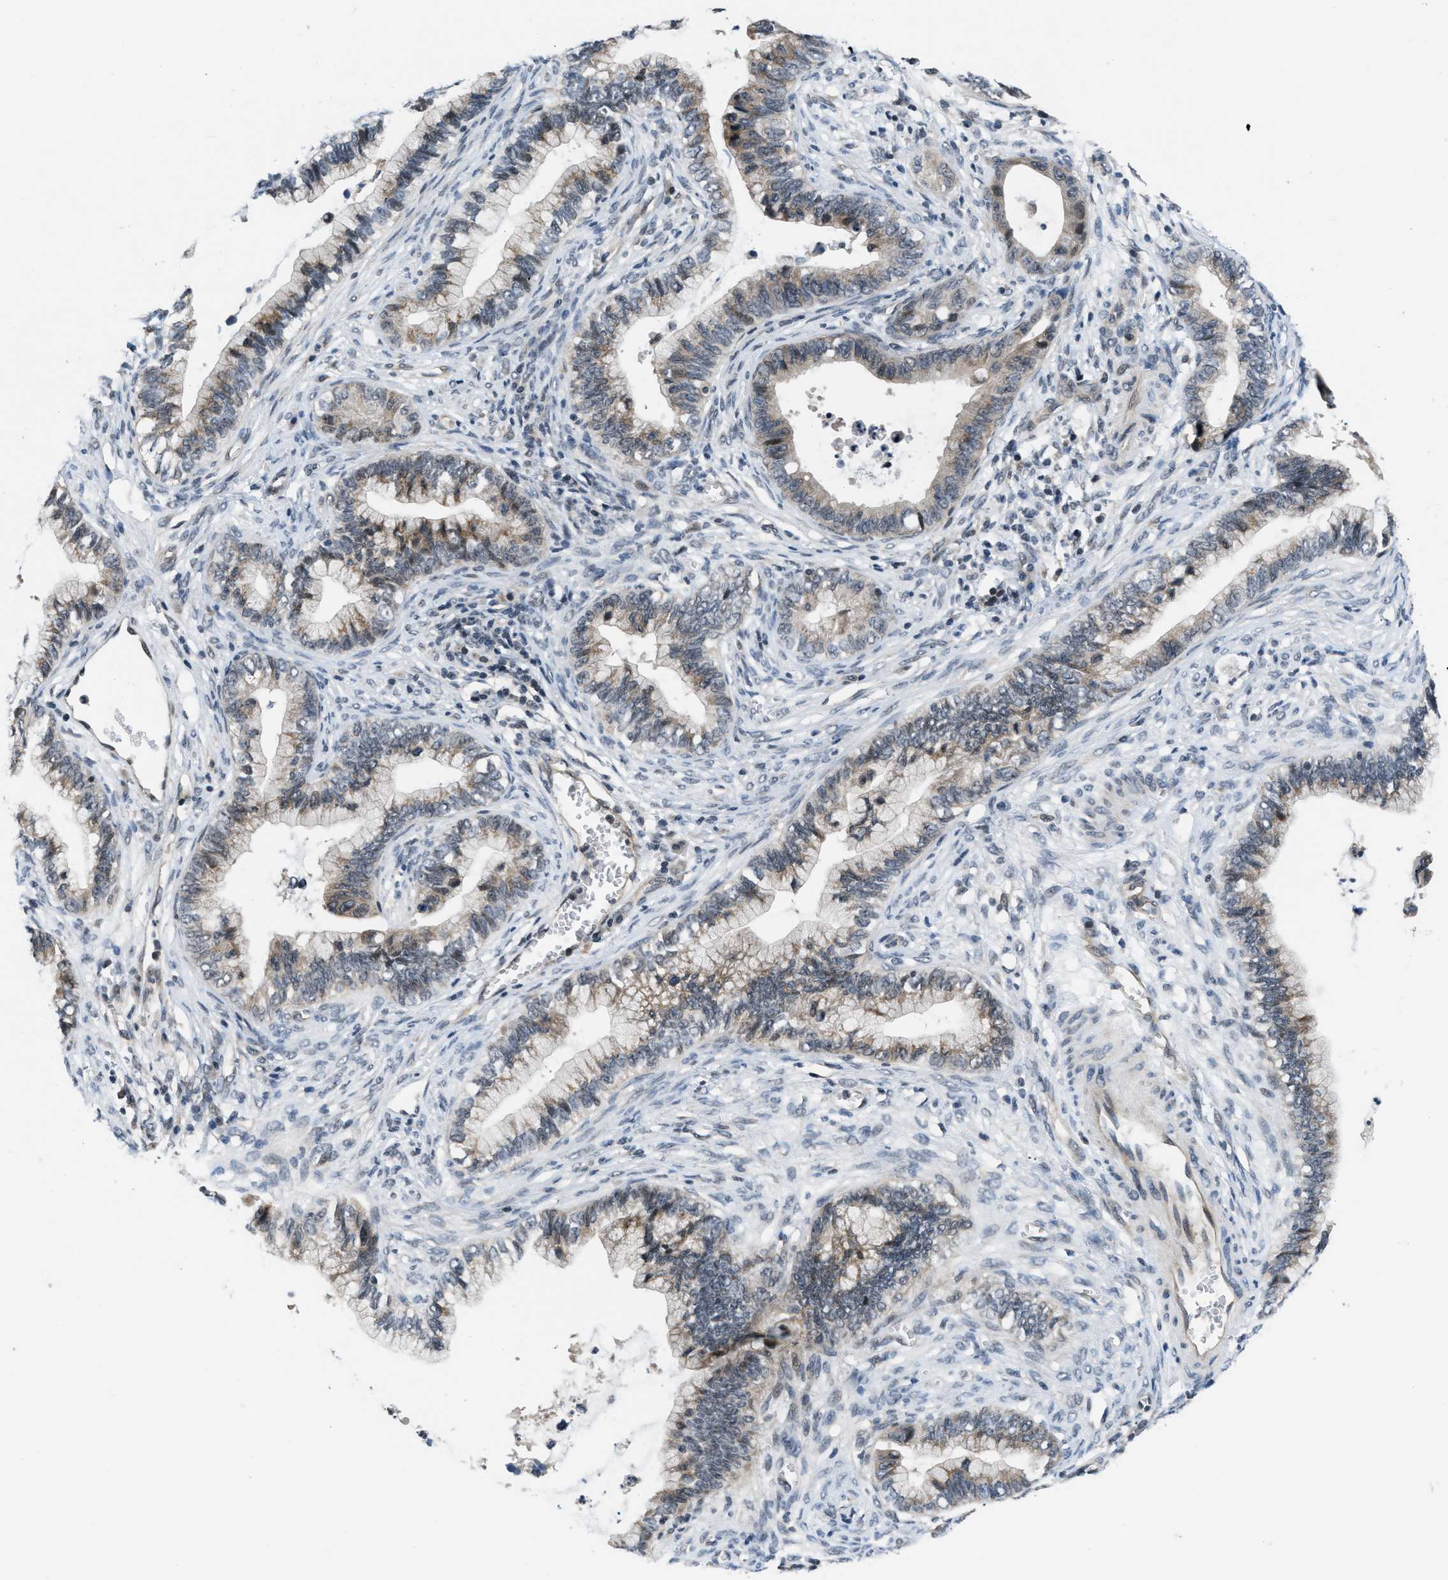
{"staining": {"intensity": "moderate", "quantity": "25%-75%", "location": "cytoplasmic/membranous"}, "tissue": "cervical cancer", "cell_type": "Tumor cells", "image_type": "cancer", "snomed": [{"axis": "morphology", "description": "Adenocarcinoma, NOS"}, {"axis": "topography", "description": "Cervix"}], "caption": "This photomicrograph reveals immunohistochemistry (IHC) staining of human adenocarcinoma (cervical), with medium moderate cytoplasmic/membranous staining in about 25%-75% of tumor cells.", "gene": "SETD5", "patient": {"sex": "female", "age": 44}}